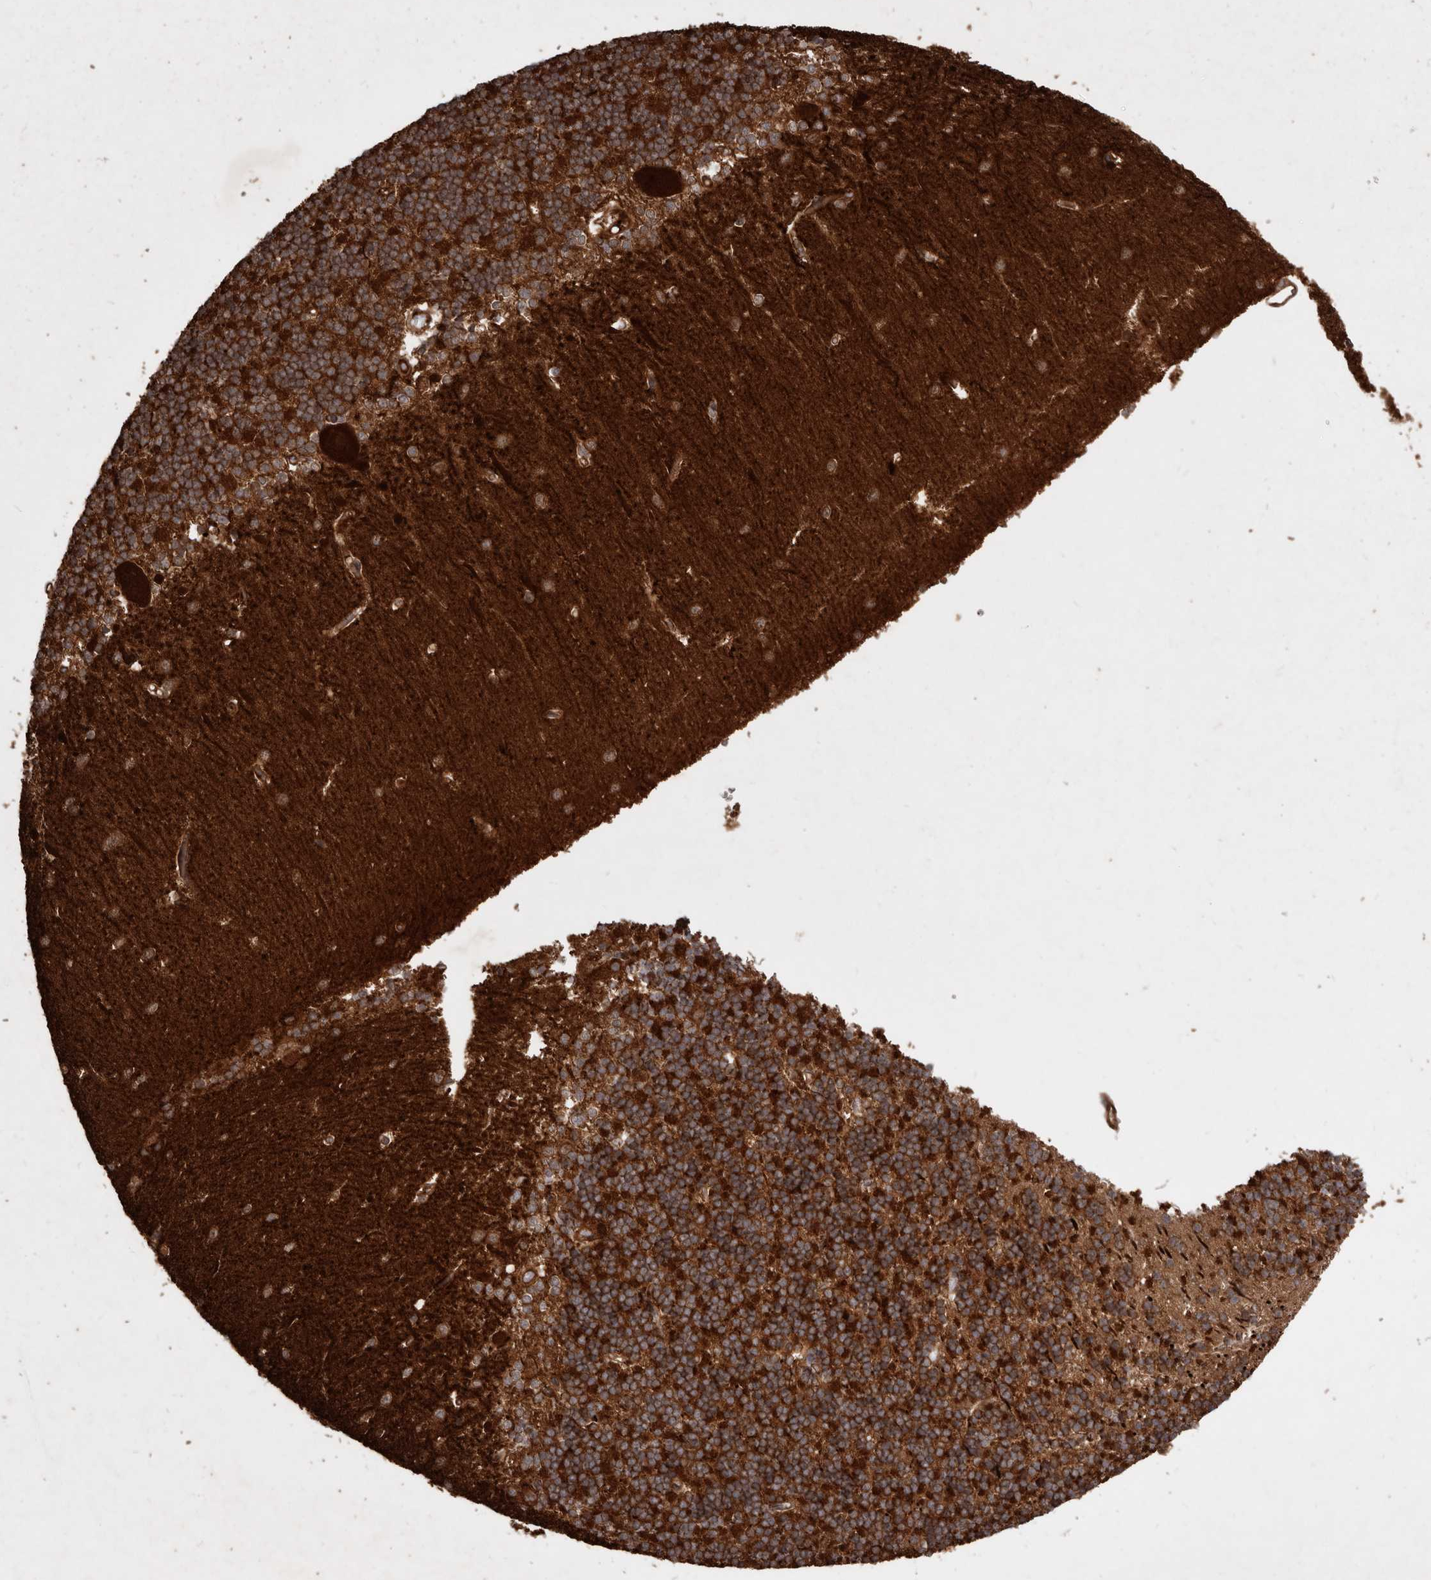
{"staining": {"intensity": "moderate", "quantity": "25%-75%", "location": "cytoplasmic/membranous"}, "tissue": "cerebellum", "cell_type": "Cells in granular layer", "image_type": "normal", "snomed": [{"axis": "morphology", "description": "Normal tissue, NOS"}, {"axis": "topography", "description": "Cerebellum"}], "caption": "Immunohistochemistry of unremarkable cerebellum demonstrates medium levels of moderate cytoplasmic/membranous expression in about 25%-75% of cells in granular layer. The staining is performed using DAB (3,3'-diaminobenzidine) brown chromogen to label protein expression. The nuclei are counter-stained blue using hematoxylin.", "gene": "STK36", "patient": {"sex": "male", "age": 37}}